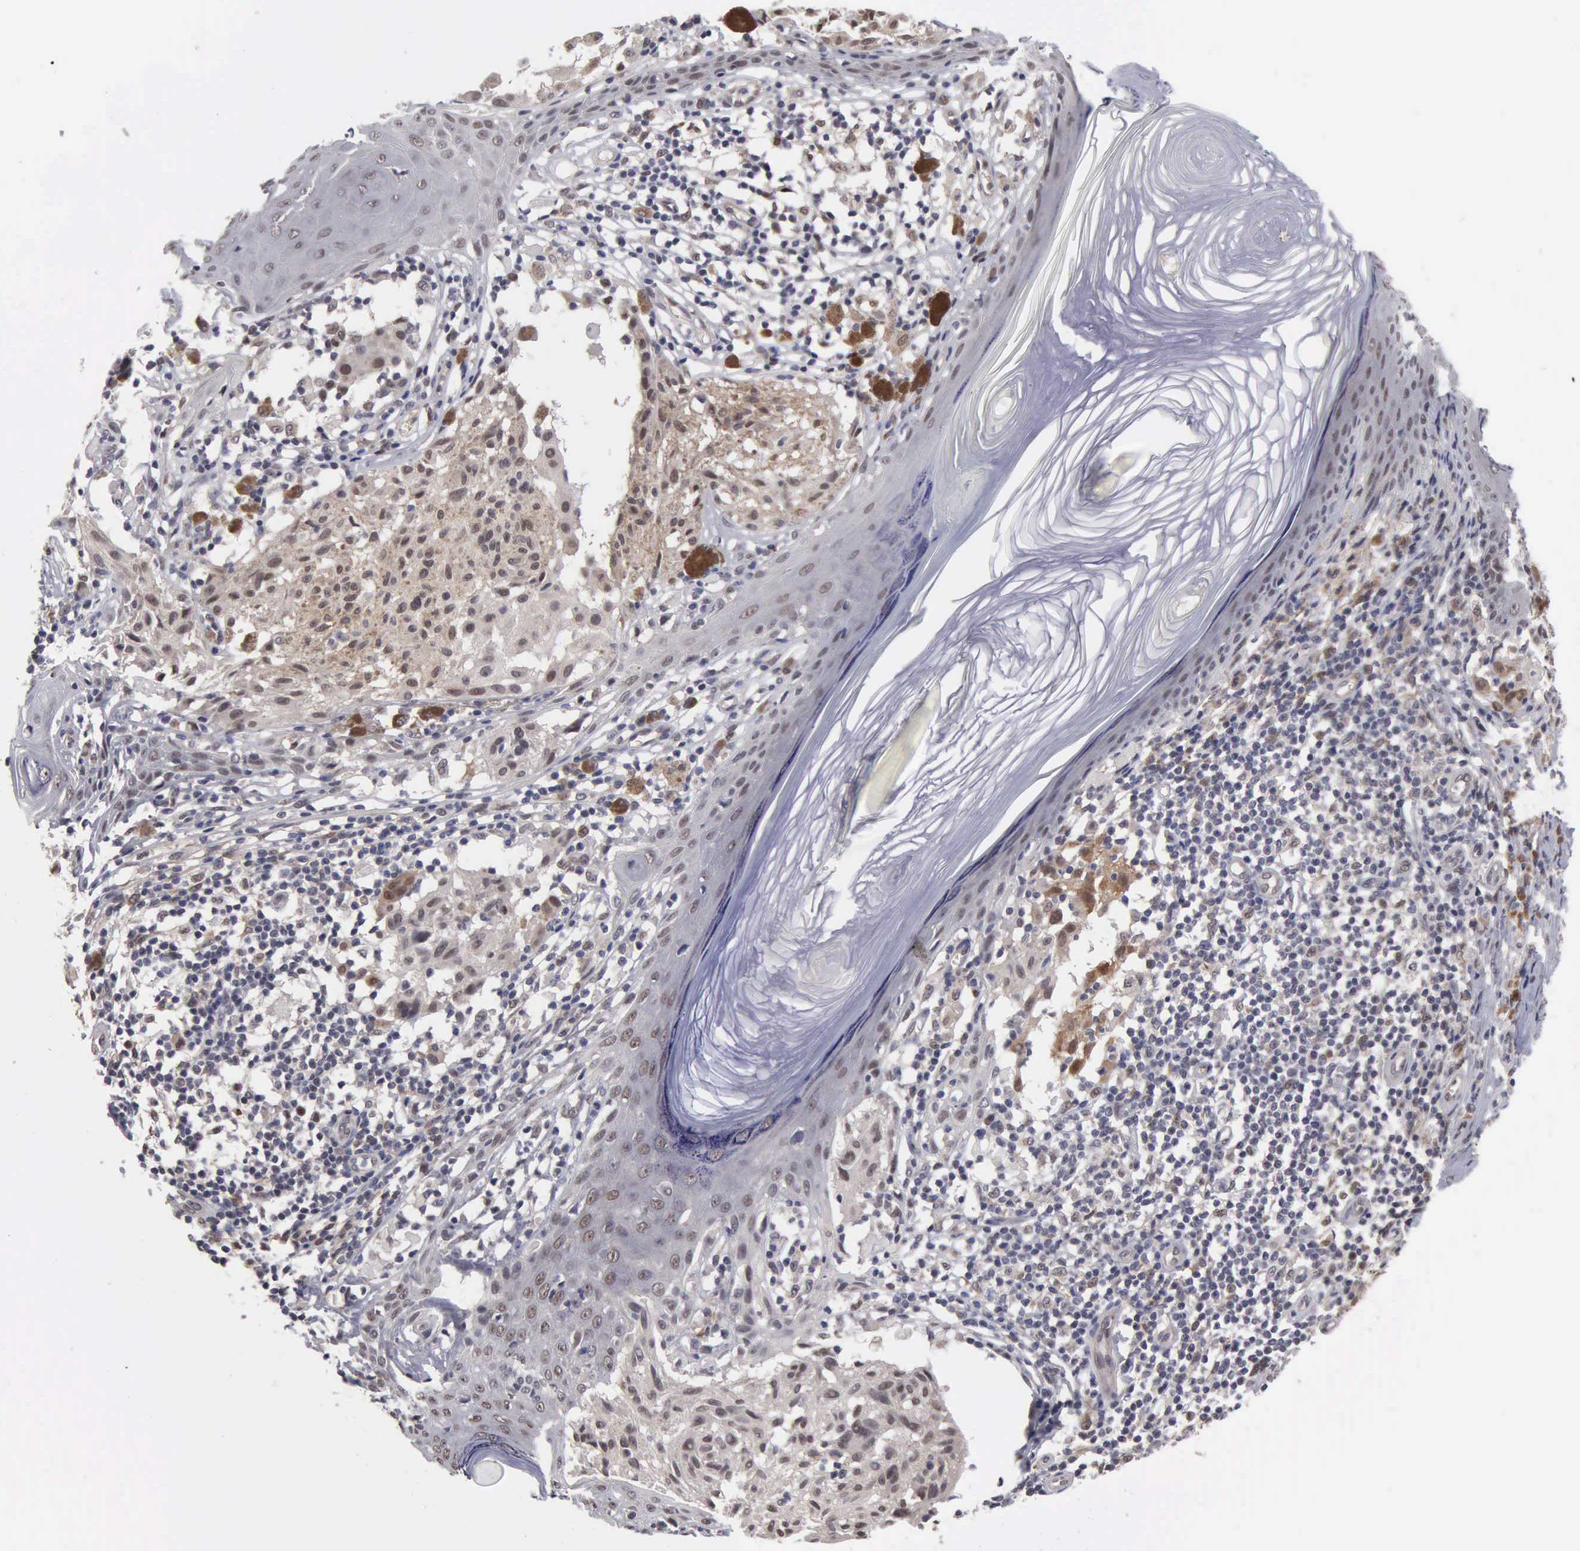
{"staining": {"intensity": "weak", "quantity": "25%-75%", "location": "cytoplasmic/membranous,nuclear"}, "tissue": "melanoma", "cell_type": "Tumor cells", "image_type": "cancer", "snomed": [{"axis": "morphology", "description": "Malignant melanoma, NOS"}, {"axis": "topography", "description": "Skin"}], "caption": "Immunohistochemistry of melanoma exhibits low levels of weak cytoplasmic/membranous and nuclear positivity in approximately 25%-75% of tumor cells. (Brightfield microscopy of DAB IHC at high magnification).", "gene": "ZBTB33", "patient": {"sex": "male", "age": 36}}